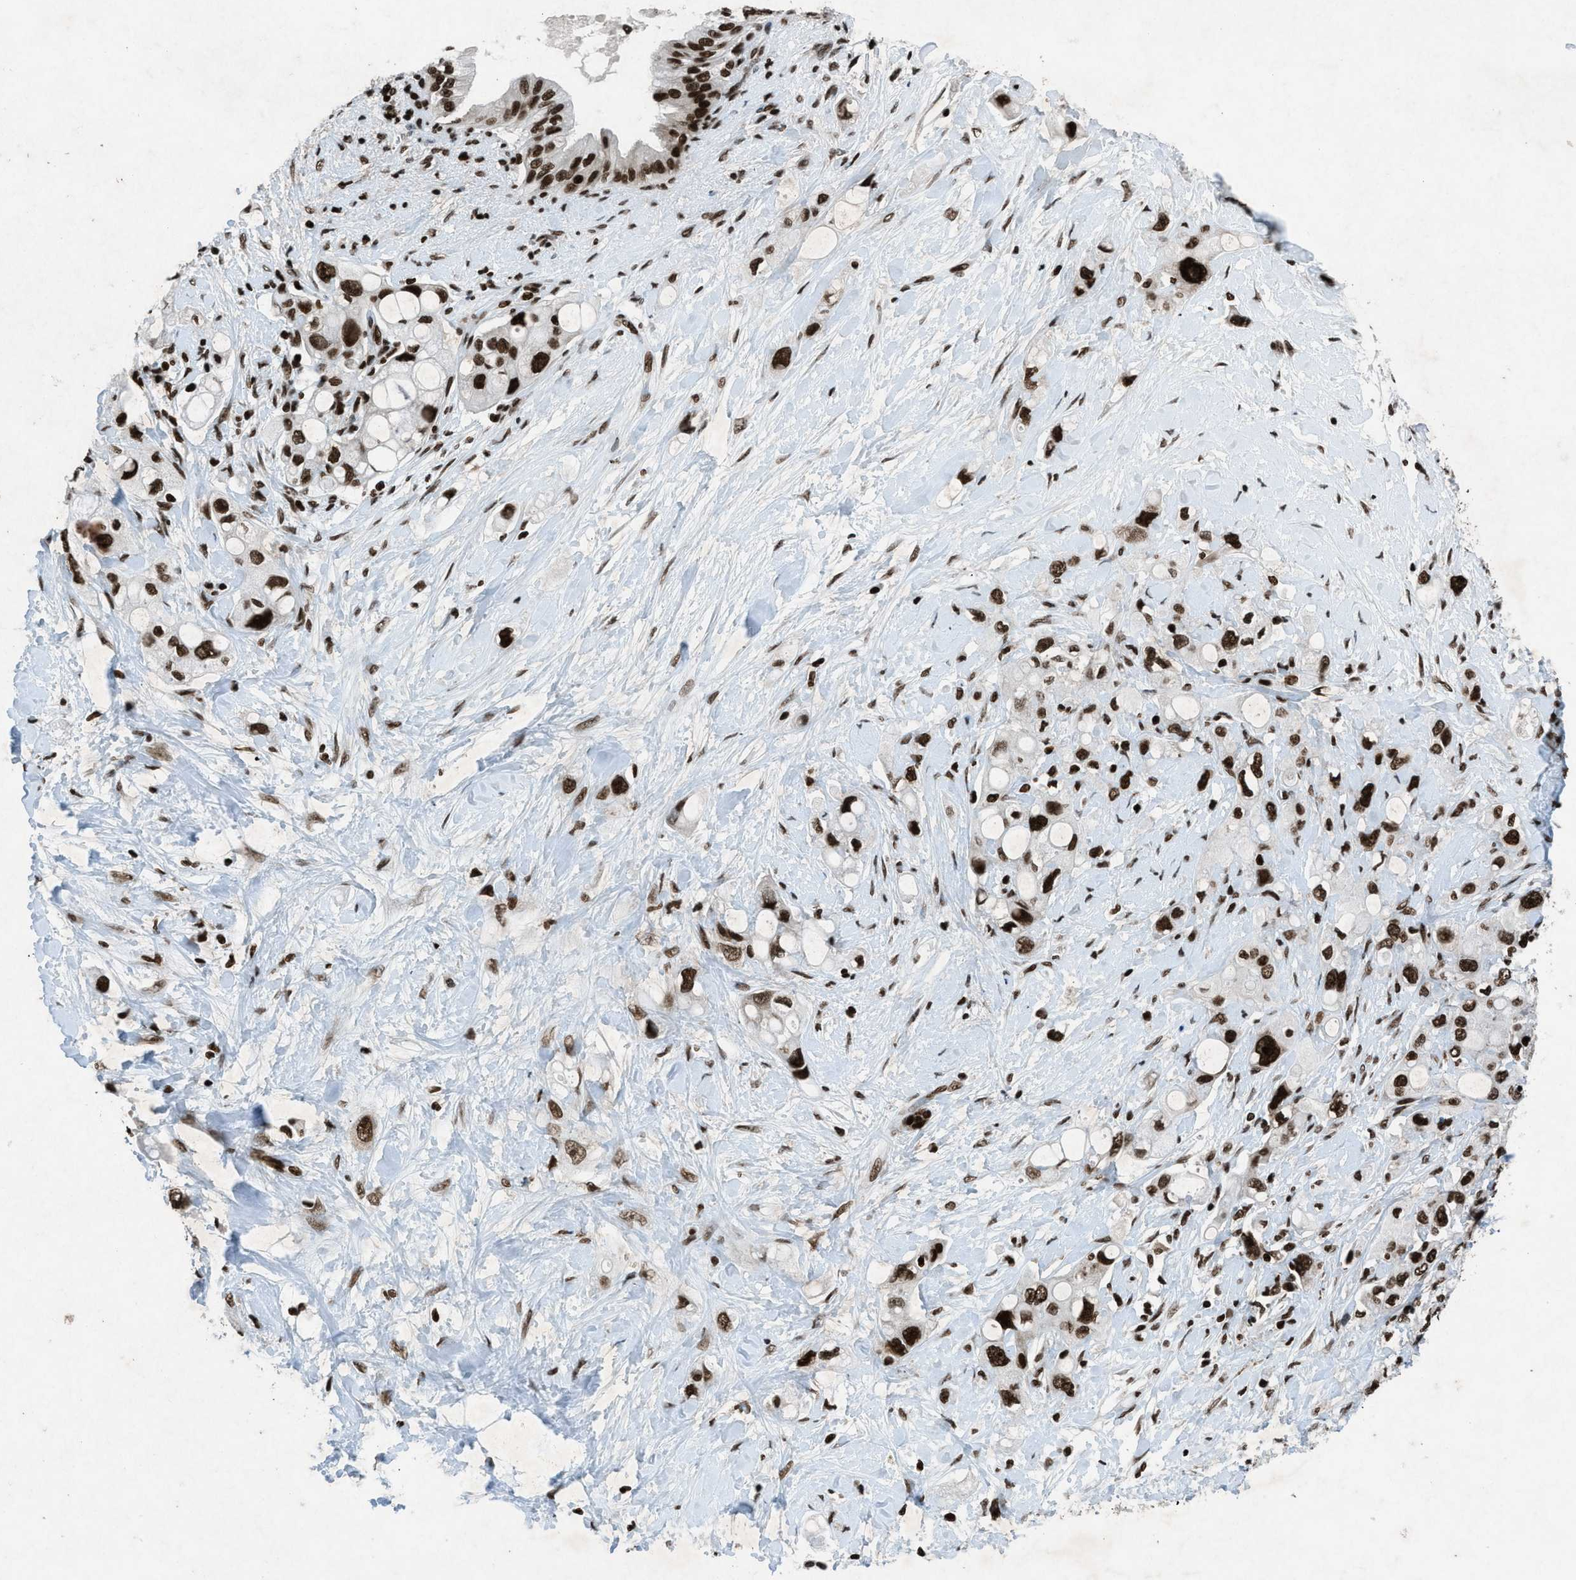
{"staining": {"intensity": "strong", "quantity": ">75%", "location": "nuclear"}, "tissue": "pancreatic cancer", "cell_type": "Tumor cells", "image_type": "cancer", "snomed": [{"axis": "morphology", "description": "Adenocarcinoma, NOS"}, {"axis": "topography", "description": "Pancreas"}], "caption": "High-power microscopy captured an immunohistochemistry image of pancreatic adenocarcinoma, revealing strong nuclear positivity in about >75% of tumor cells. Nuclei are stained in blue.", "gene": "NXF1", "patient": {"sex": "female", "age": 56}}